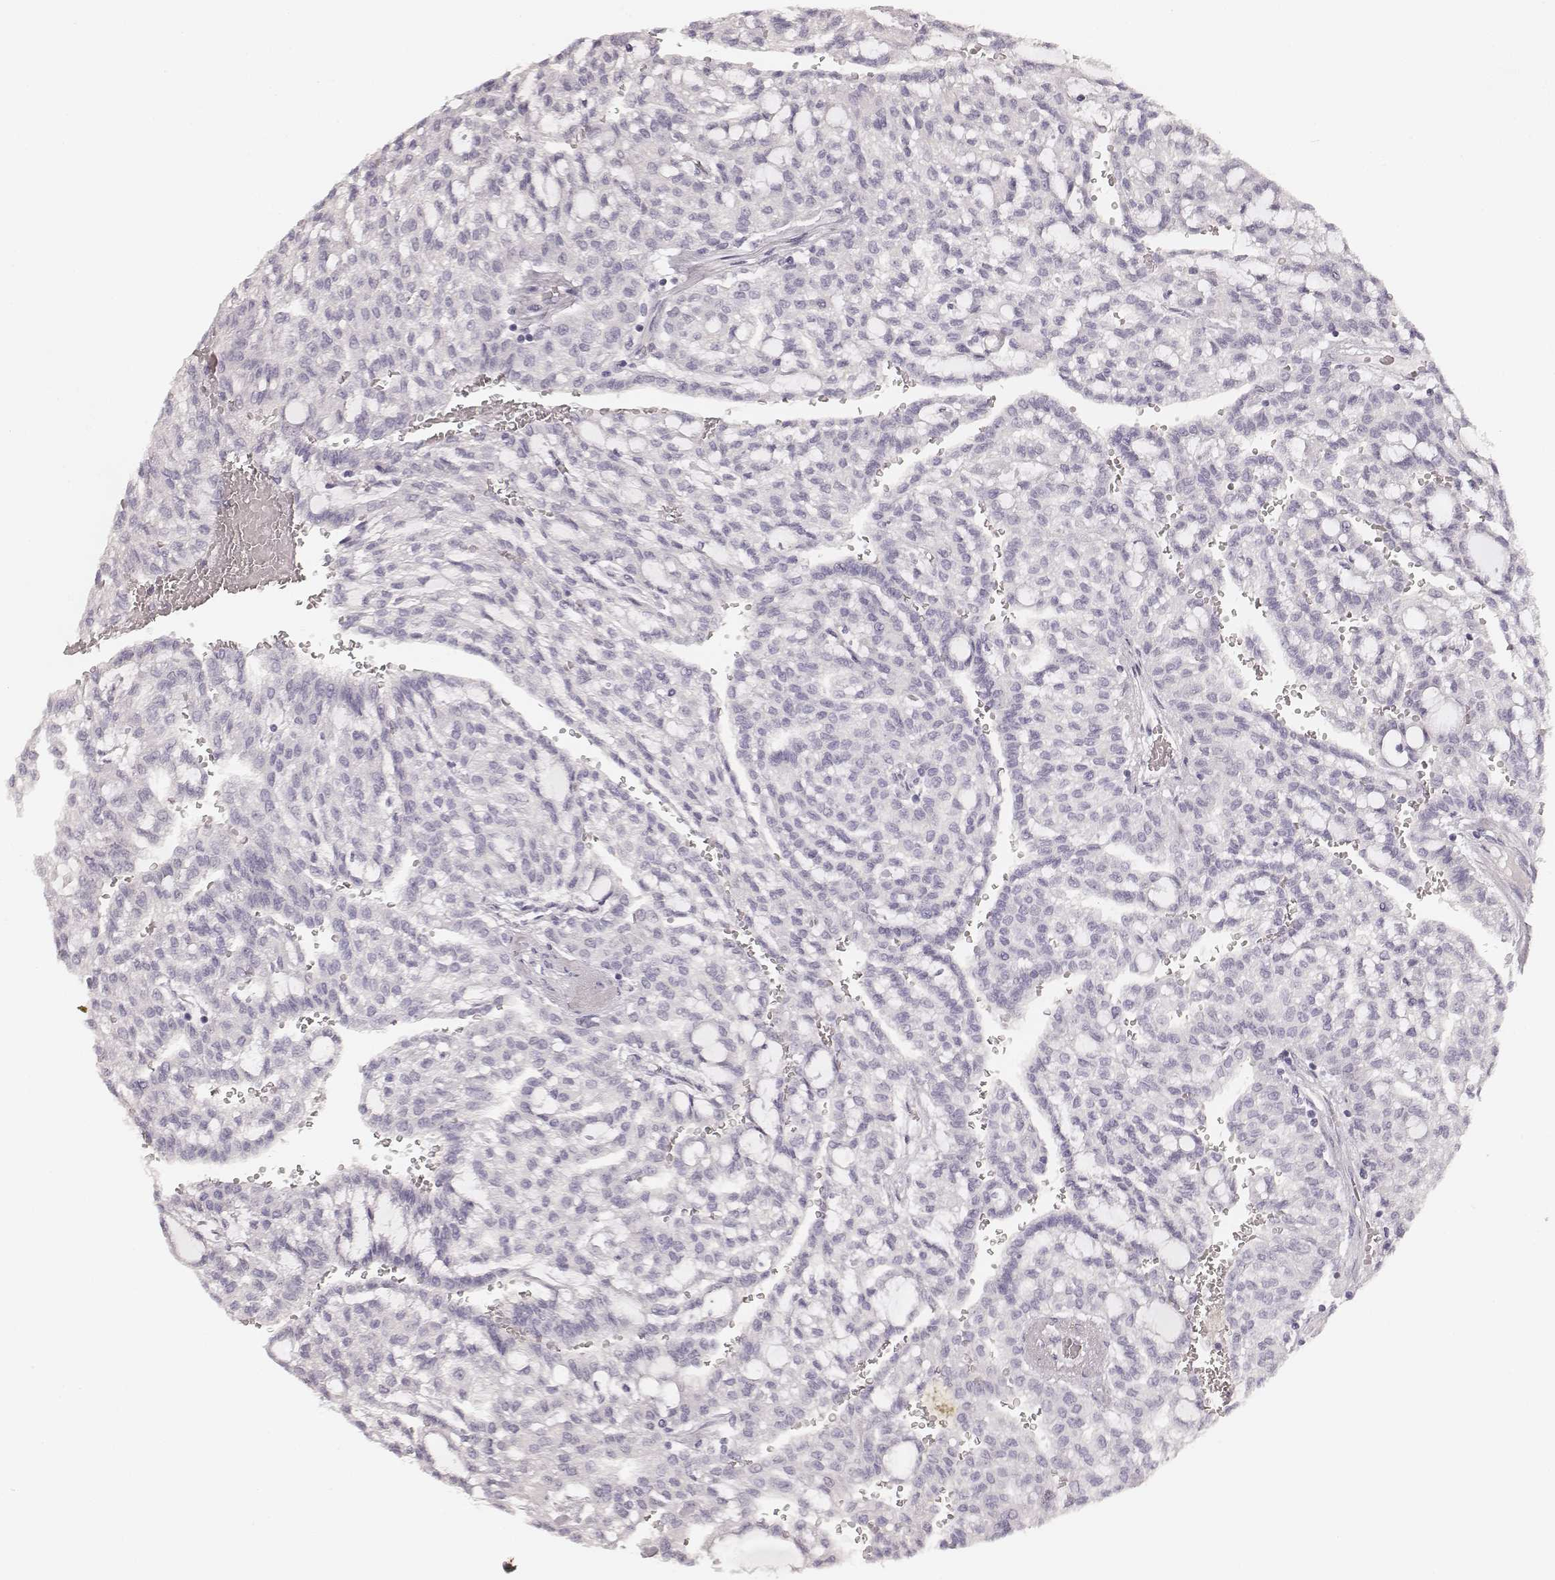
{"staining": {"intensity": "negative", "quantity": "none", "location": "none"}, "tissue": "renal cancer", "cell_type": "Tumor cells", "image_type": "cancer", "snomed": [{"axis": "morphology", "description": "Adenocarcinoma, NOS"}, {"axis": "topography", "description": "Kidney"}], "caption": "There is no significant positivity in tumor cells of renal cancer.", "gene": "HNF4G", "patient": {"sex": "male", "age": 63}}